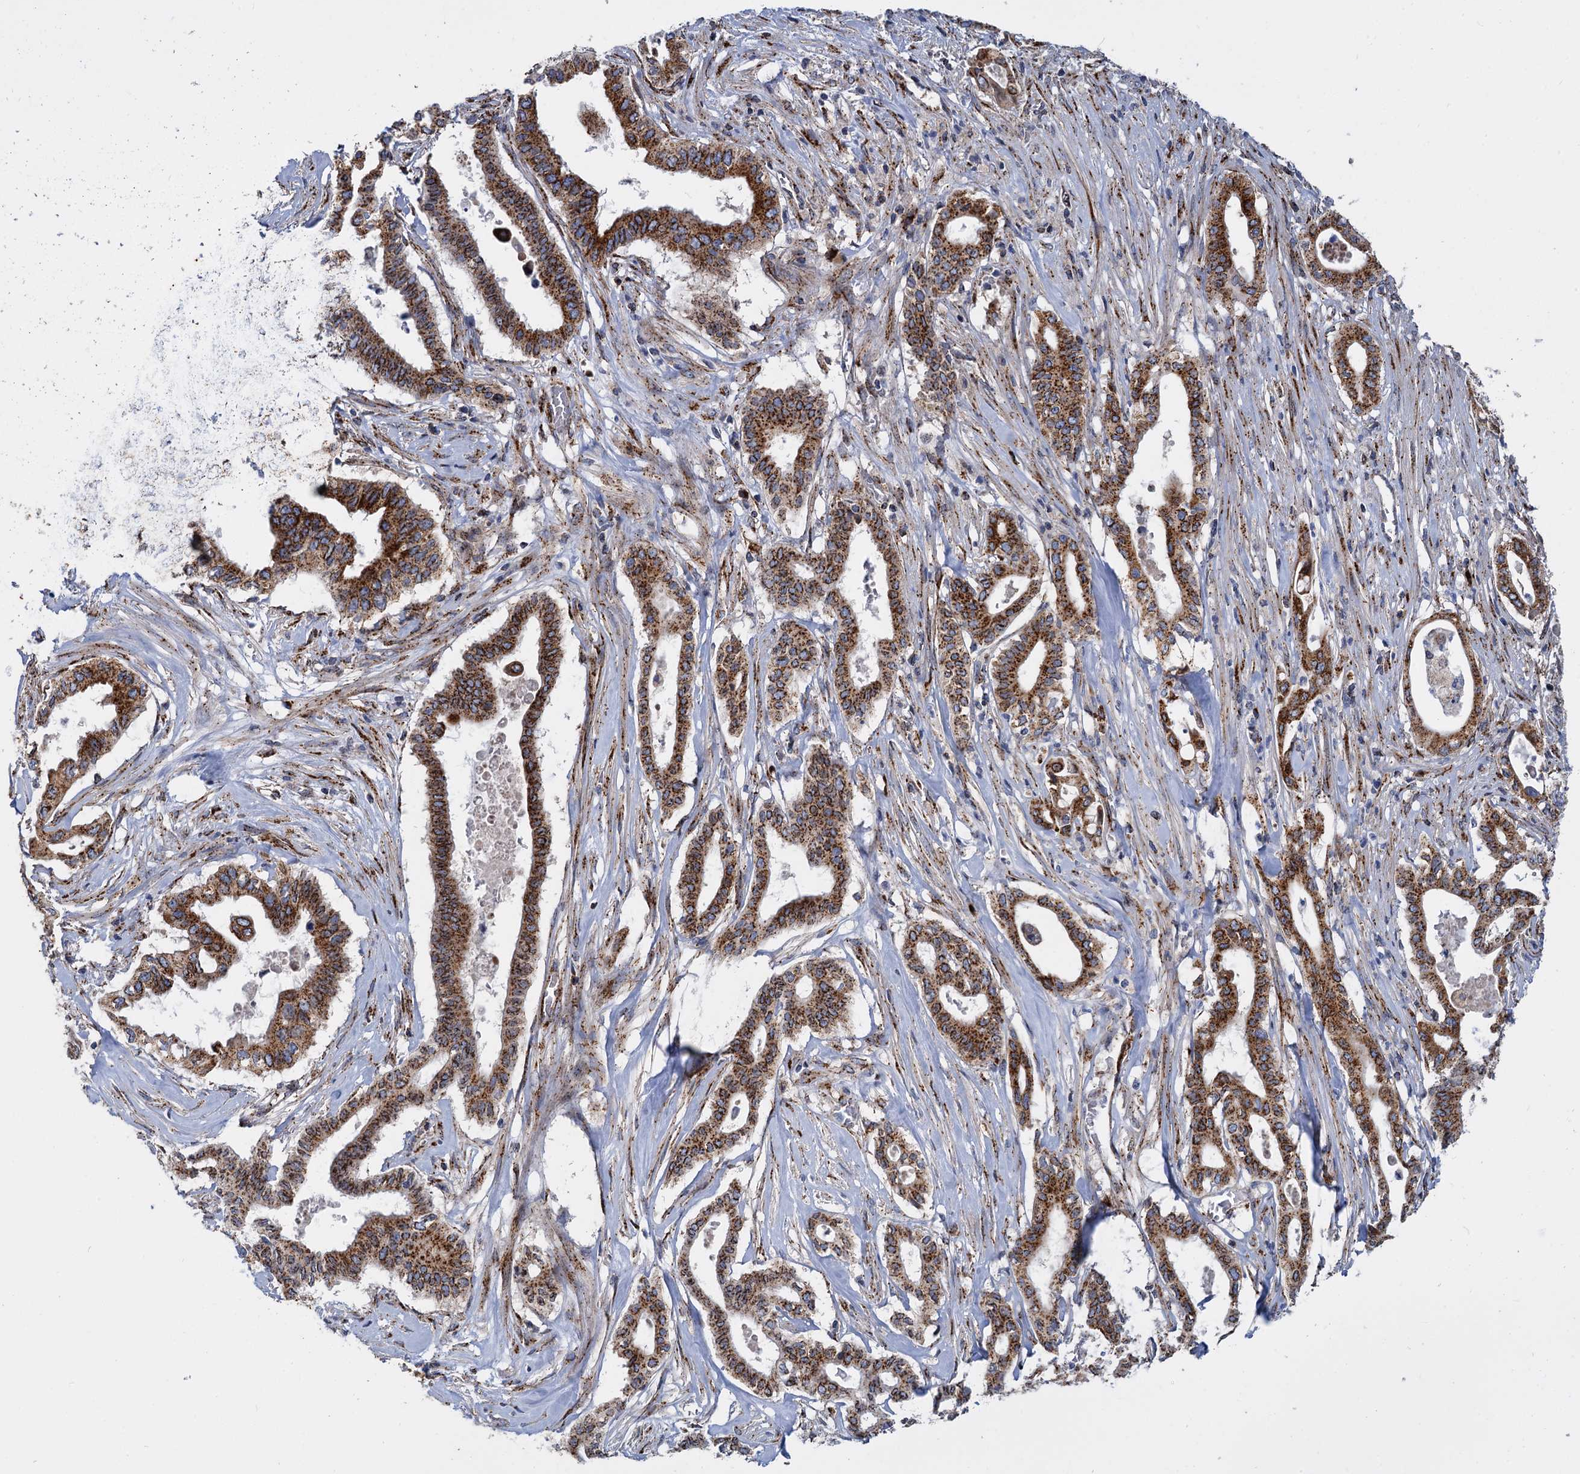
{"staining": {"intensity": "strong", "quantity": ">75%", "location": "cytoplasmic/membranous"}, "tissue": "pancreatic cancer", "cell_type": "Tumor cells", "image_type": "cancer", "snomed": [{"axis": "morphology", "description": "Adenocarcinoma, NOS"}, {"axis": "topography", "description": "Pancreas"}], "caption": "Immunohistochemistry (IHC) (DAB) staining of pancreatic cancer displays strong cytoplasmic/membranous protein positivity in about >75% of tumor cells.", "gene": "SUPT20H", "patient": {"sex": "female", "age": 77}}